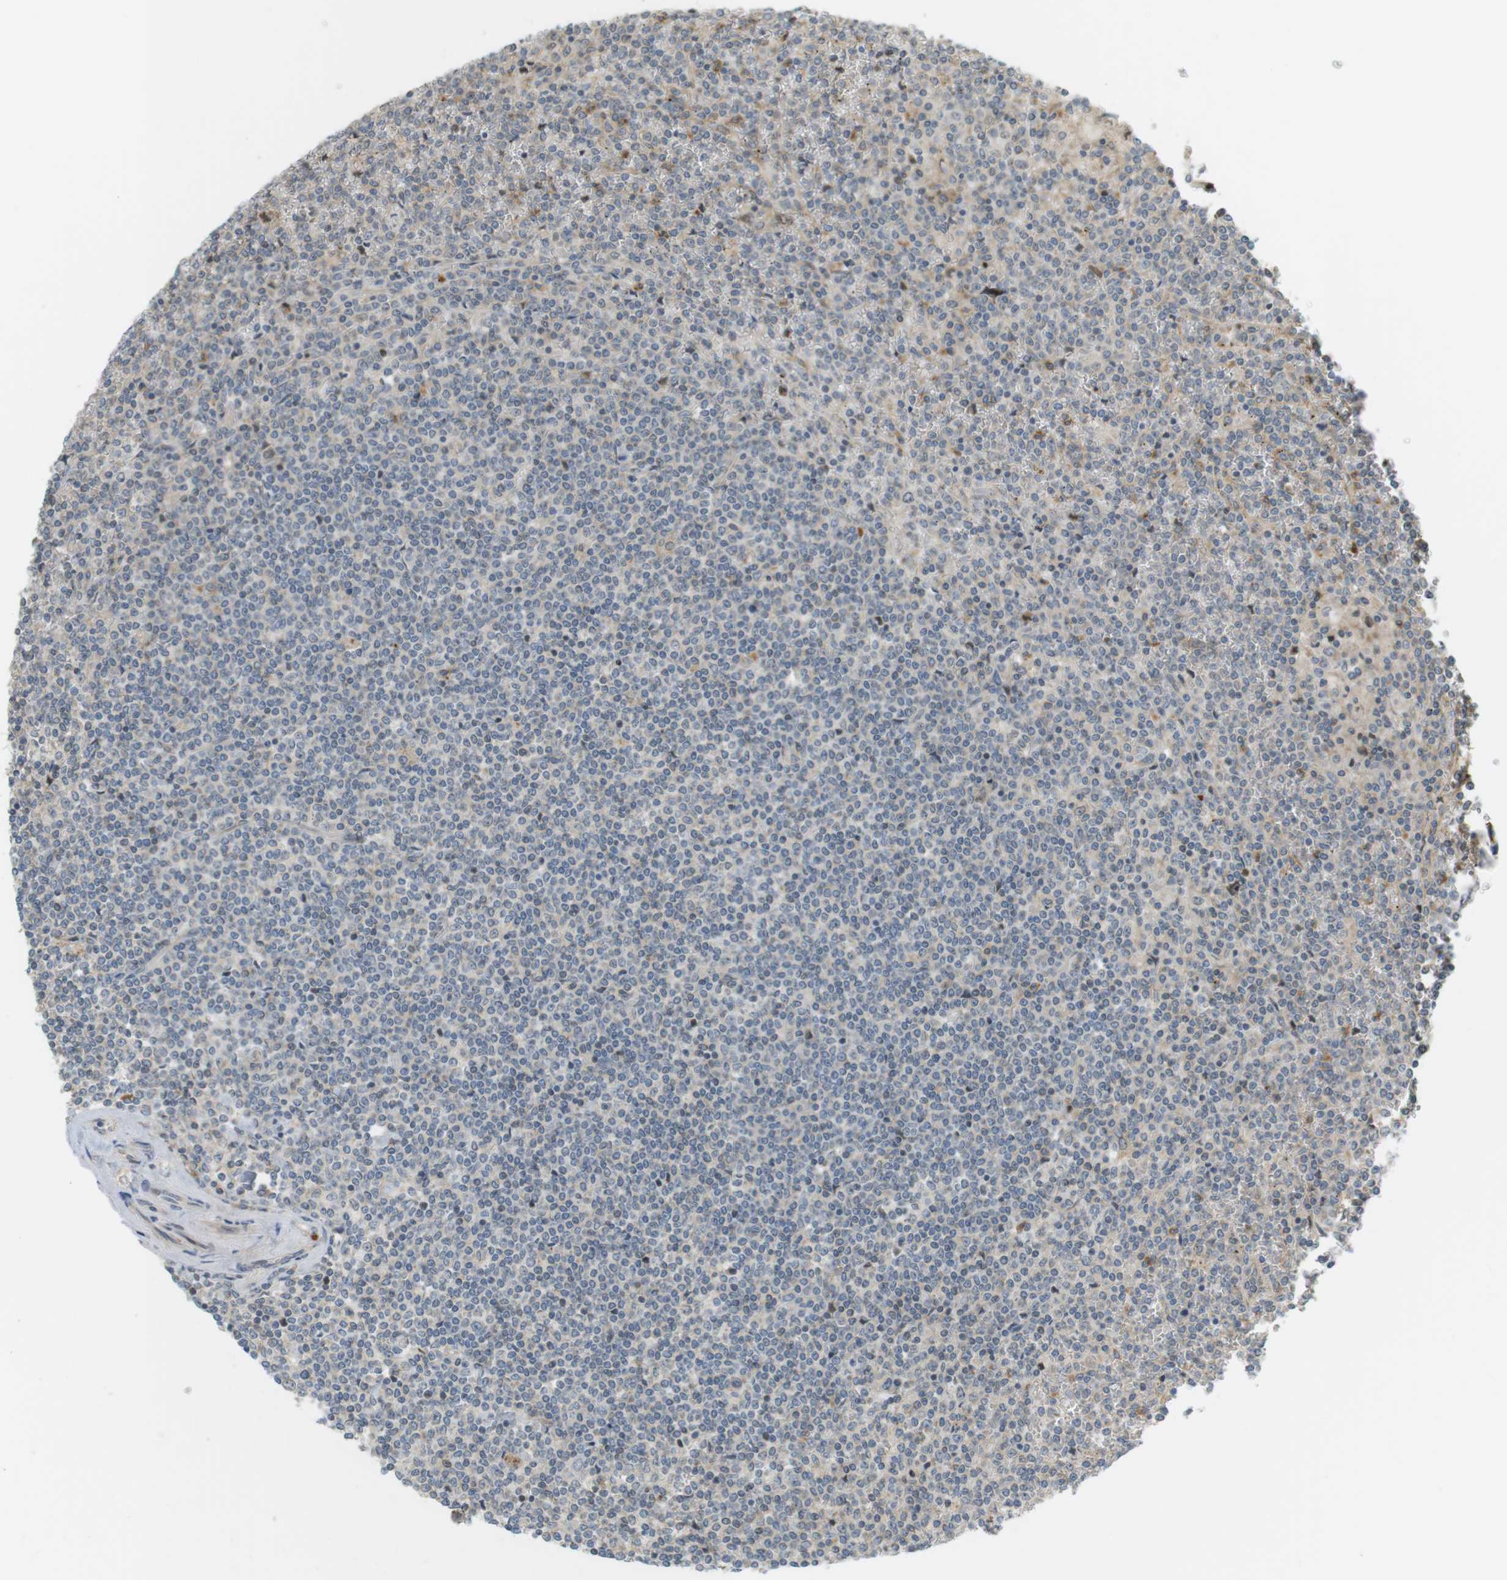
{"staining": {"intensity": "negative", "quantity": "none", "location": "none"}, "tissue": "lymphoma", "cell_type": "Tumor cells", "image_type": "cancer", "snomed": [{"axis": "morphology", "description": "Malignant lymphoma, non-Hodgkin's type, Low grade"}, {"axis": "topography", "description": "Spleen"}], "caption": "A photomicrograph of lymphoma stained for a protein displays no brown staining in tumor cells. Brightfield microscopy of IHC stained with DAB (brown) and hematoxylin (blue), captured at high magnification.", "gene": "CLRN3", "patient": {"sex": "female", "age": 19}}